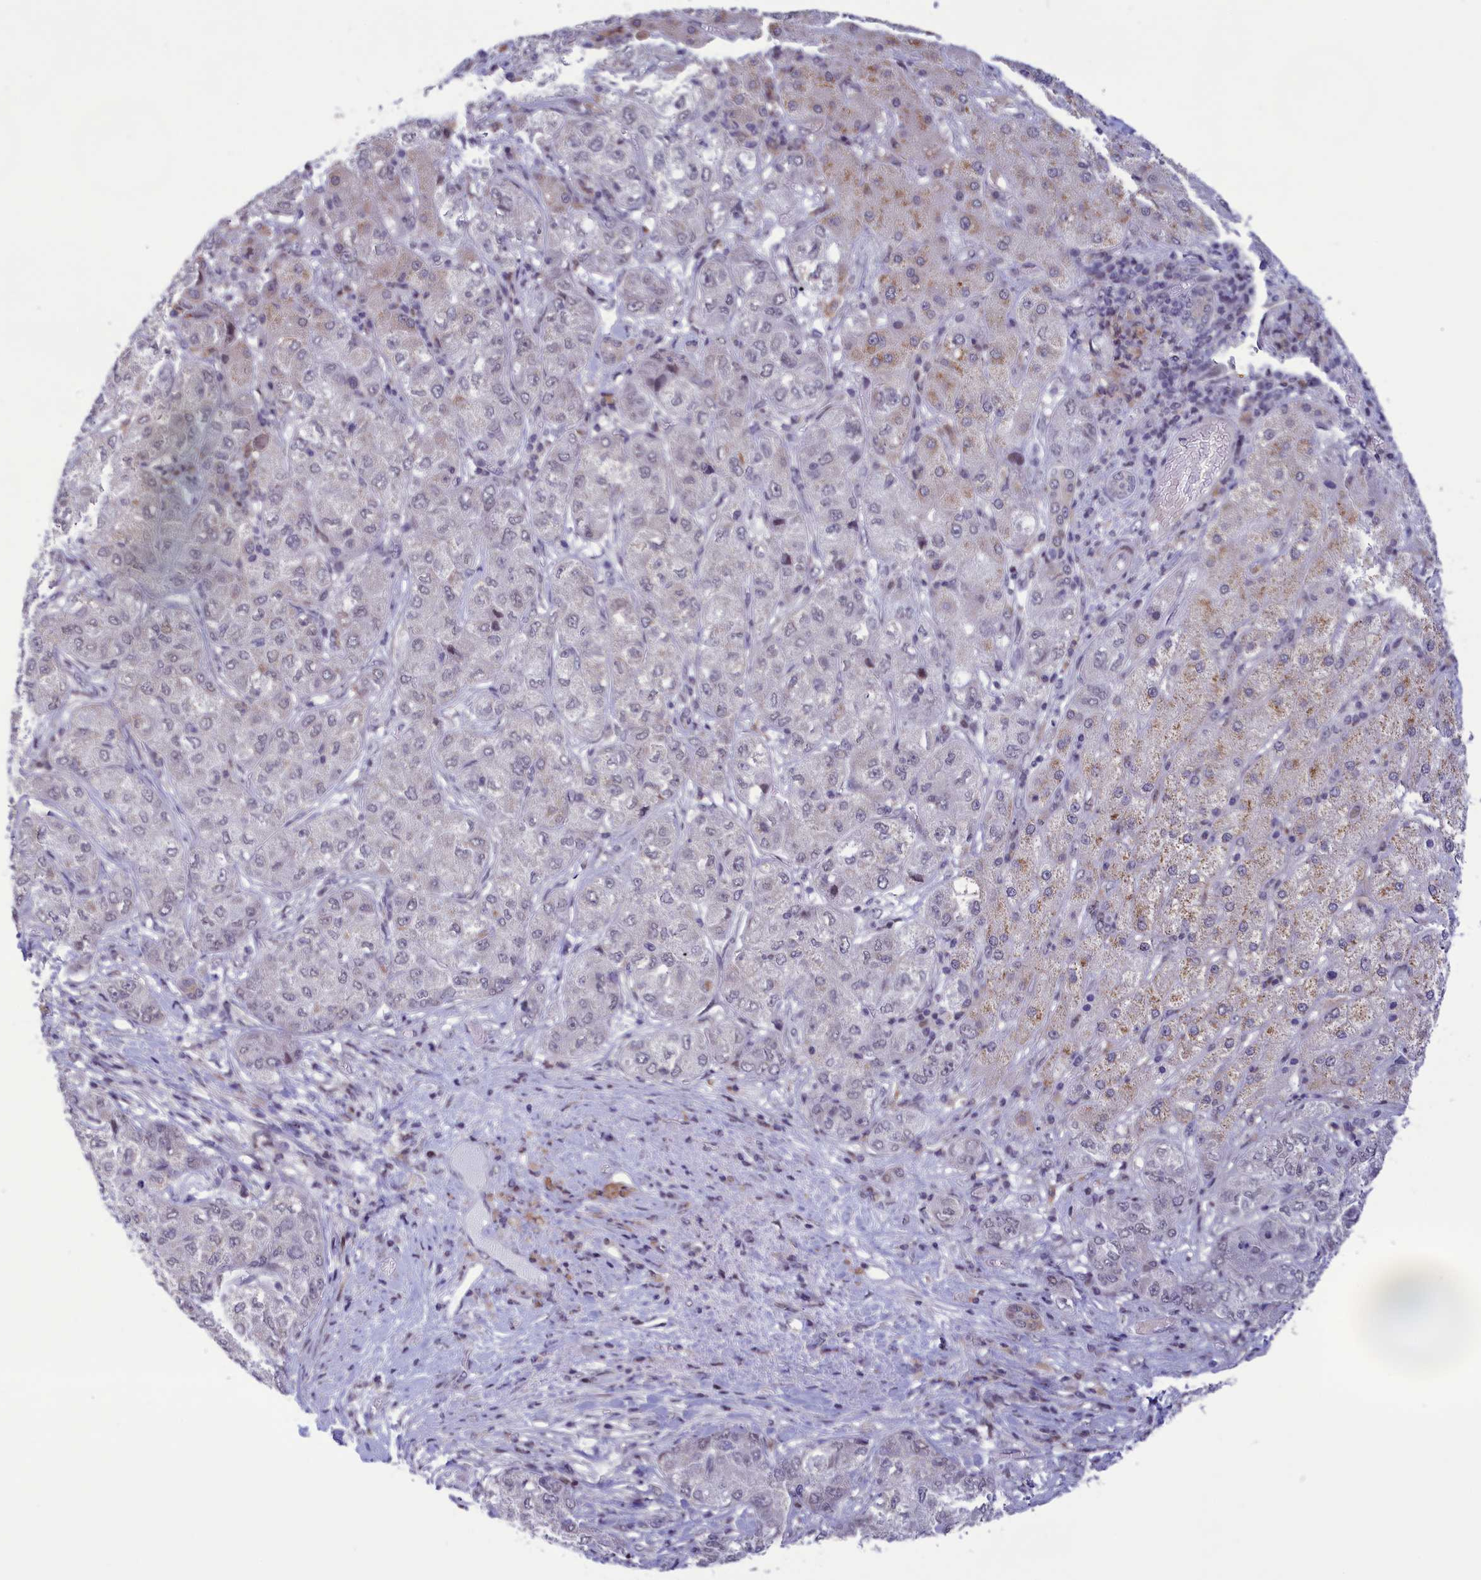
{"staining": {"intensity": "weak", "quantity": "25%-75%", "location": "cytoplasmic/membranous"}, "tissue": "liver cancer", "cell_type": "Tumor cells", "image_type": "cancer", "snomed": [{"axis": "morphology", "description": "Carcinoma, Hepatocellular, NOS"}, {"axis": "topography", "description": "Liver"}], "caption": "Liver cancer was stained to show a protein in brown. There is low levels of weak cytoplasmic/membranous staining in approximately 25%-75% of tumor cells.", "gene": "CORO2A", "patient": {"sex": "male", "age": 80}}